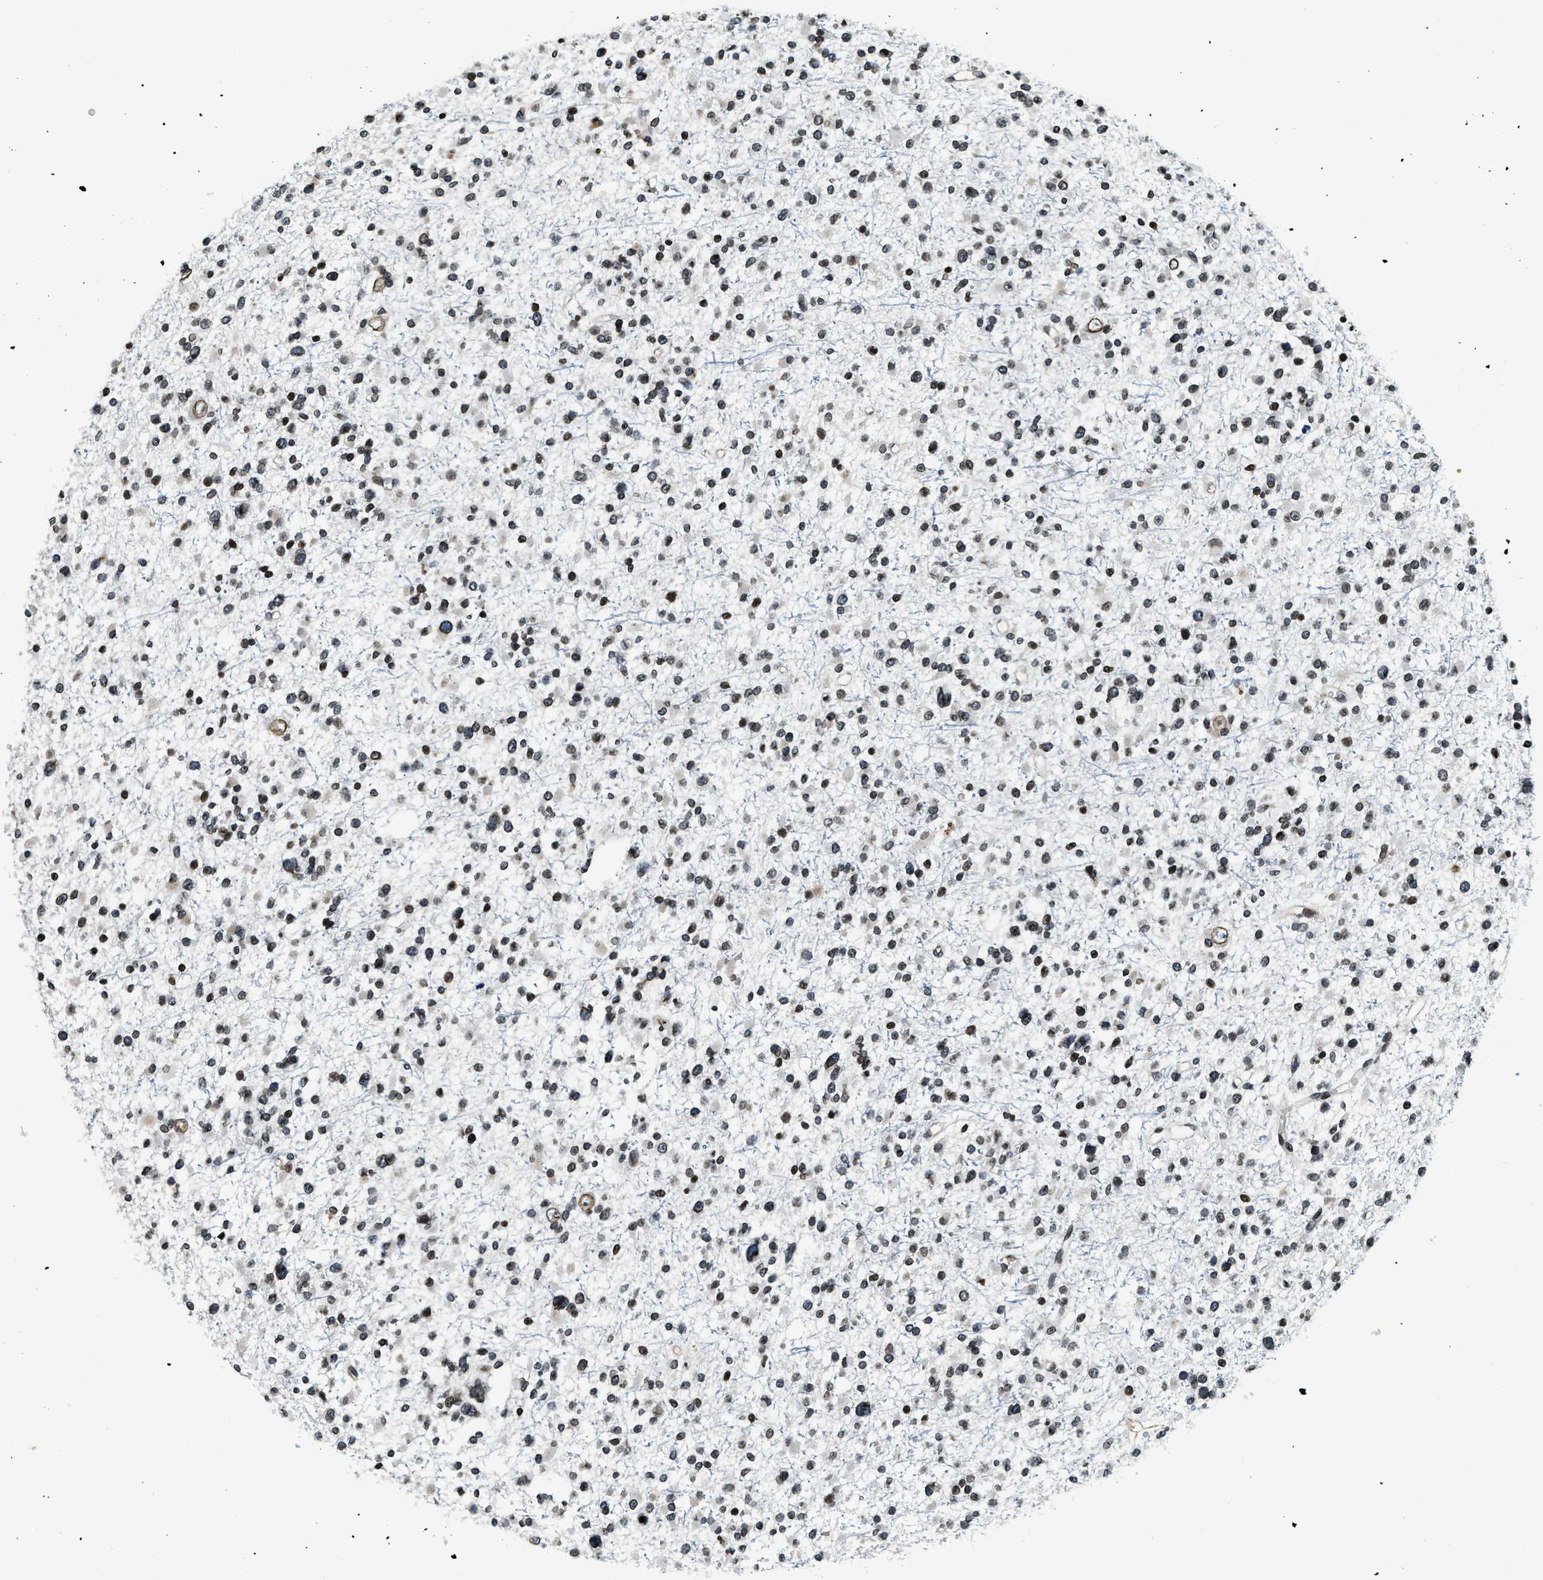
{"staining": {"intensity": "moderate", "quantity": ">75%", "location": "nuclear"}, "tissue": "glioma", "cell_type": "Tumor cells", "image_type": "cancer", "snomed": [{"axis": "morphology", "description": "Glioma, malignant, Low grade"}, {"axis": "topography", "description": "Brain"}], "caption": "Glioma was stained to show a protein in brown. There is medium levels of moderate nuclear staining in about >75% of tumor cells.", "gene": "ZC3HC1", "patient": {"sex": "female", "age": 22}}